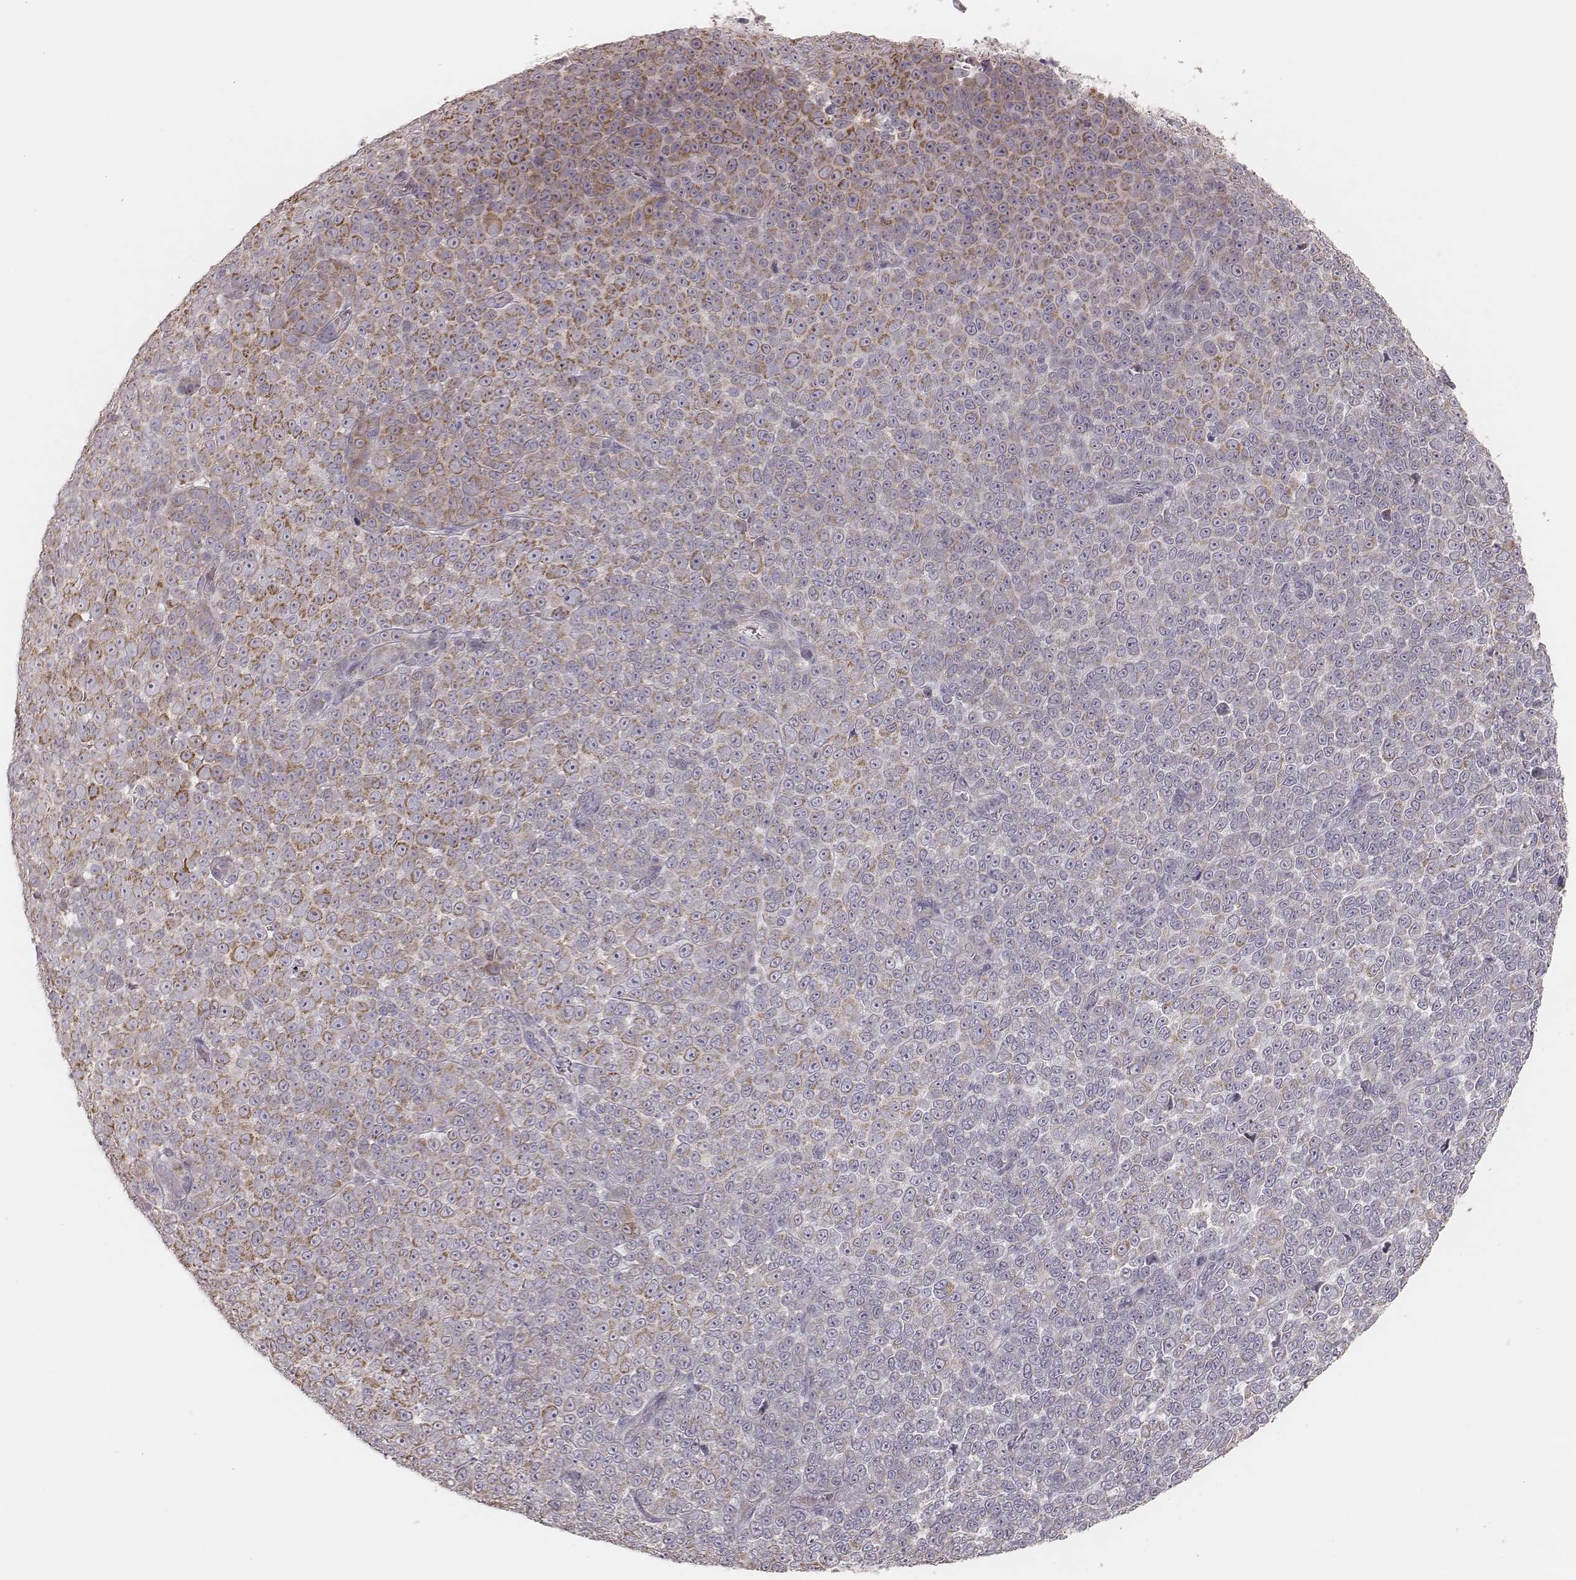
{"staining": {"intensity": "moderate", "quantity": ">75%", "location": "cytoplasmic/membranous"}, "tissue": "melanoma", "cell_type": "Tumor cells", "image_type": "cancer", "snomed": [{"axis": "morphology", "description": "Malignant melanoma, NOS"}, {"axis": "topography", "description": "Skin"}], "caption": "Tumor cells demonstrate medium levels of moderate cytoplasmic/membranous staining in about >75% of cells in melanoma. (IHC, brightfield microscopy, high magnification).", "gene": "KIF5C", "patient": {"sex": "female", "age": 95}}